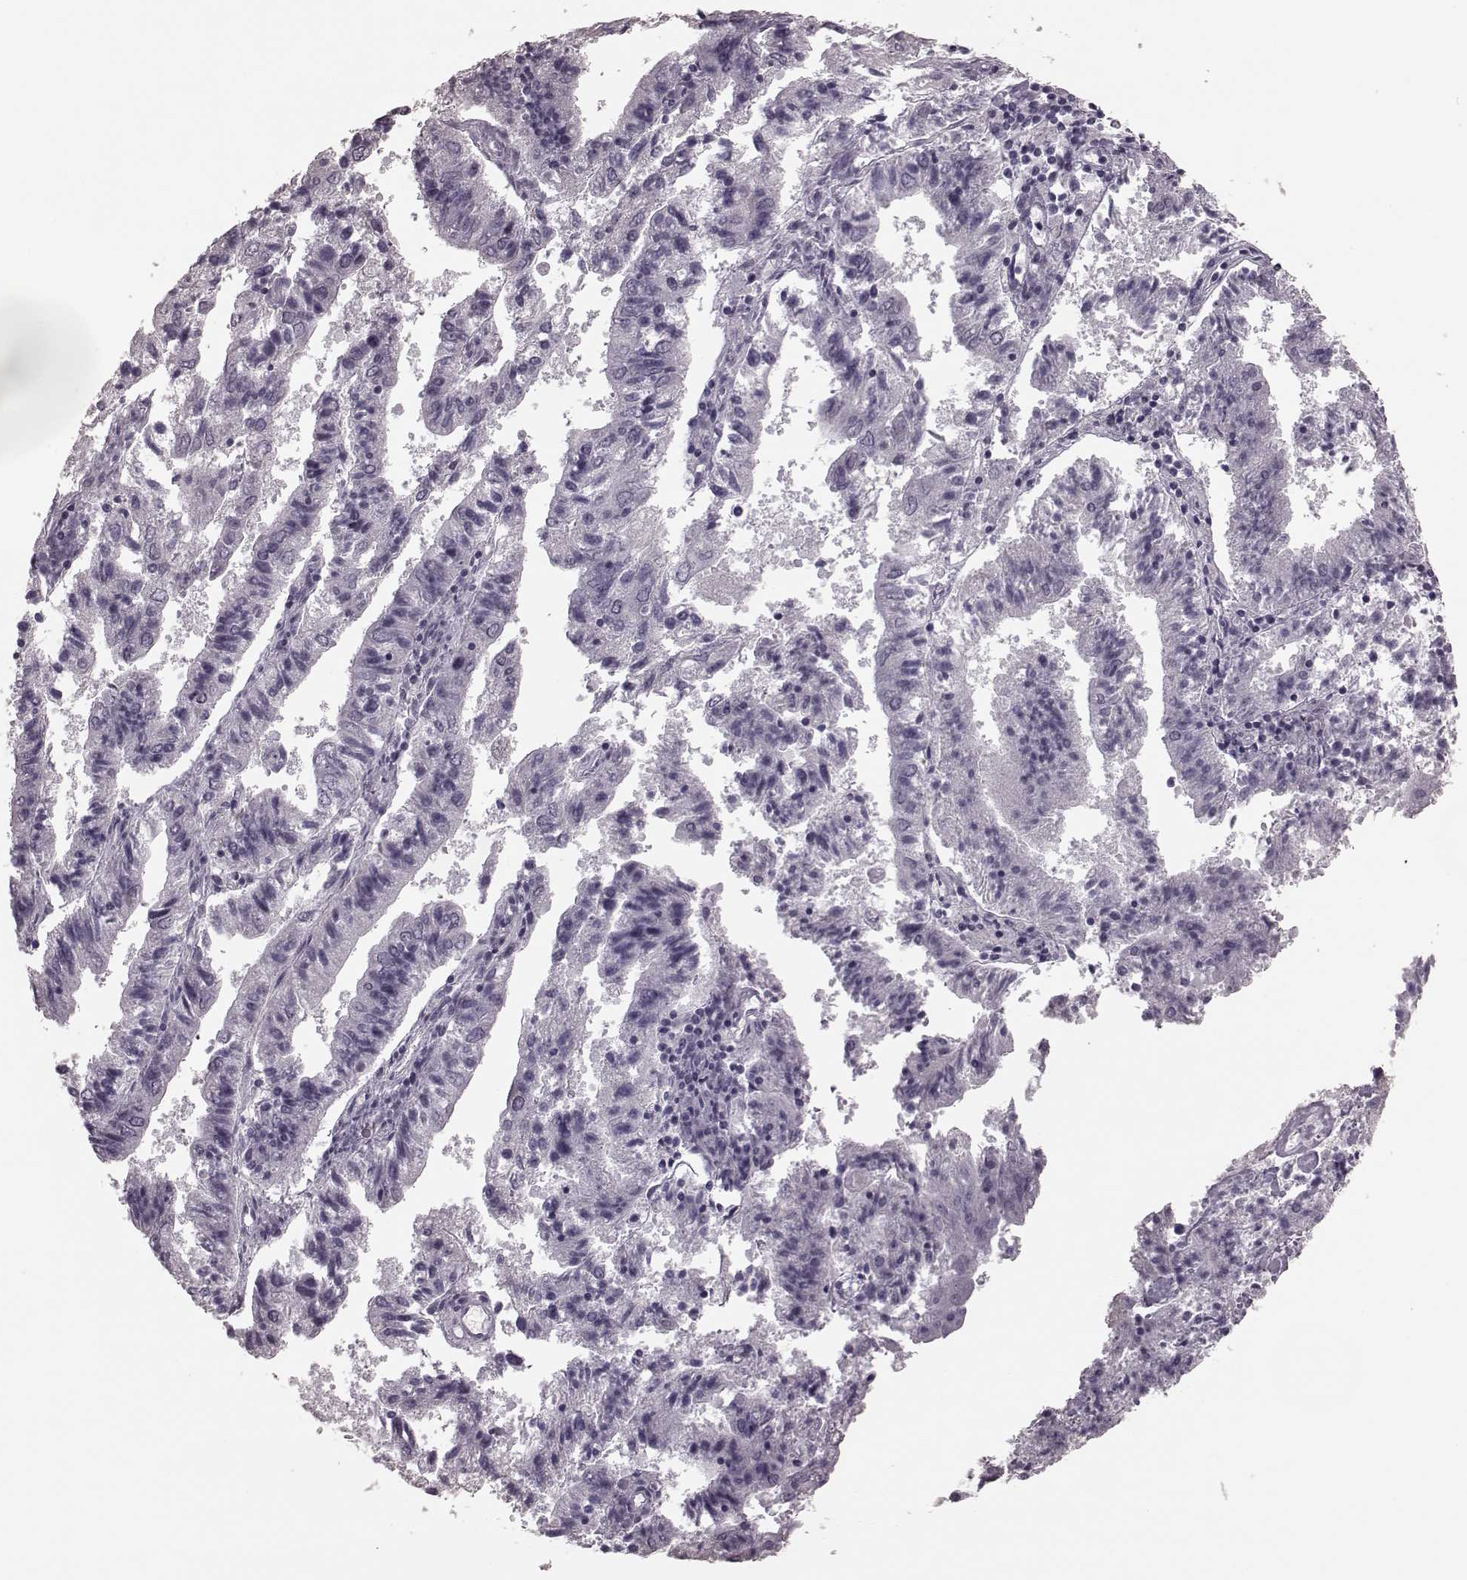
{"staining": {"intensity": "negative", "quantity": "none", "location": "none"}, "tissue": "endometrial cancer", "cell_type": "Tumor cells", "image_type": "cancer", "snomed": [{"axis": "morphology", "description": "Adenocarcinoma, NOS"}, {"axis": "topography", "description": "Endometrium"}], "caption": "This micrograph is of endometrial adenocarcinoma stained with IHC to label a protein in brown with the nuclei are counter-stained blue. There is no staining in tumor cells. (DAB immunohistochemistry (IHC), high magnification).", "gene": "TRPM1", "patient": {"sex": "female", "age": 82}}